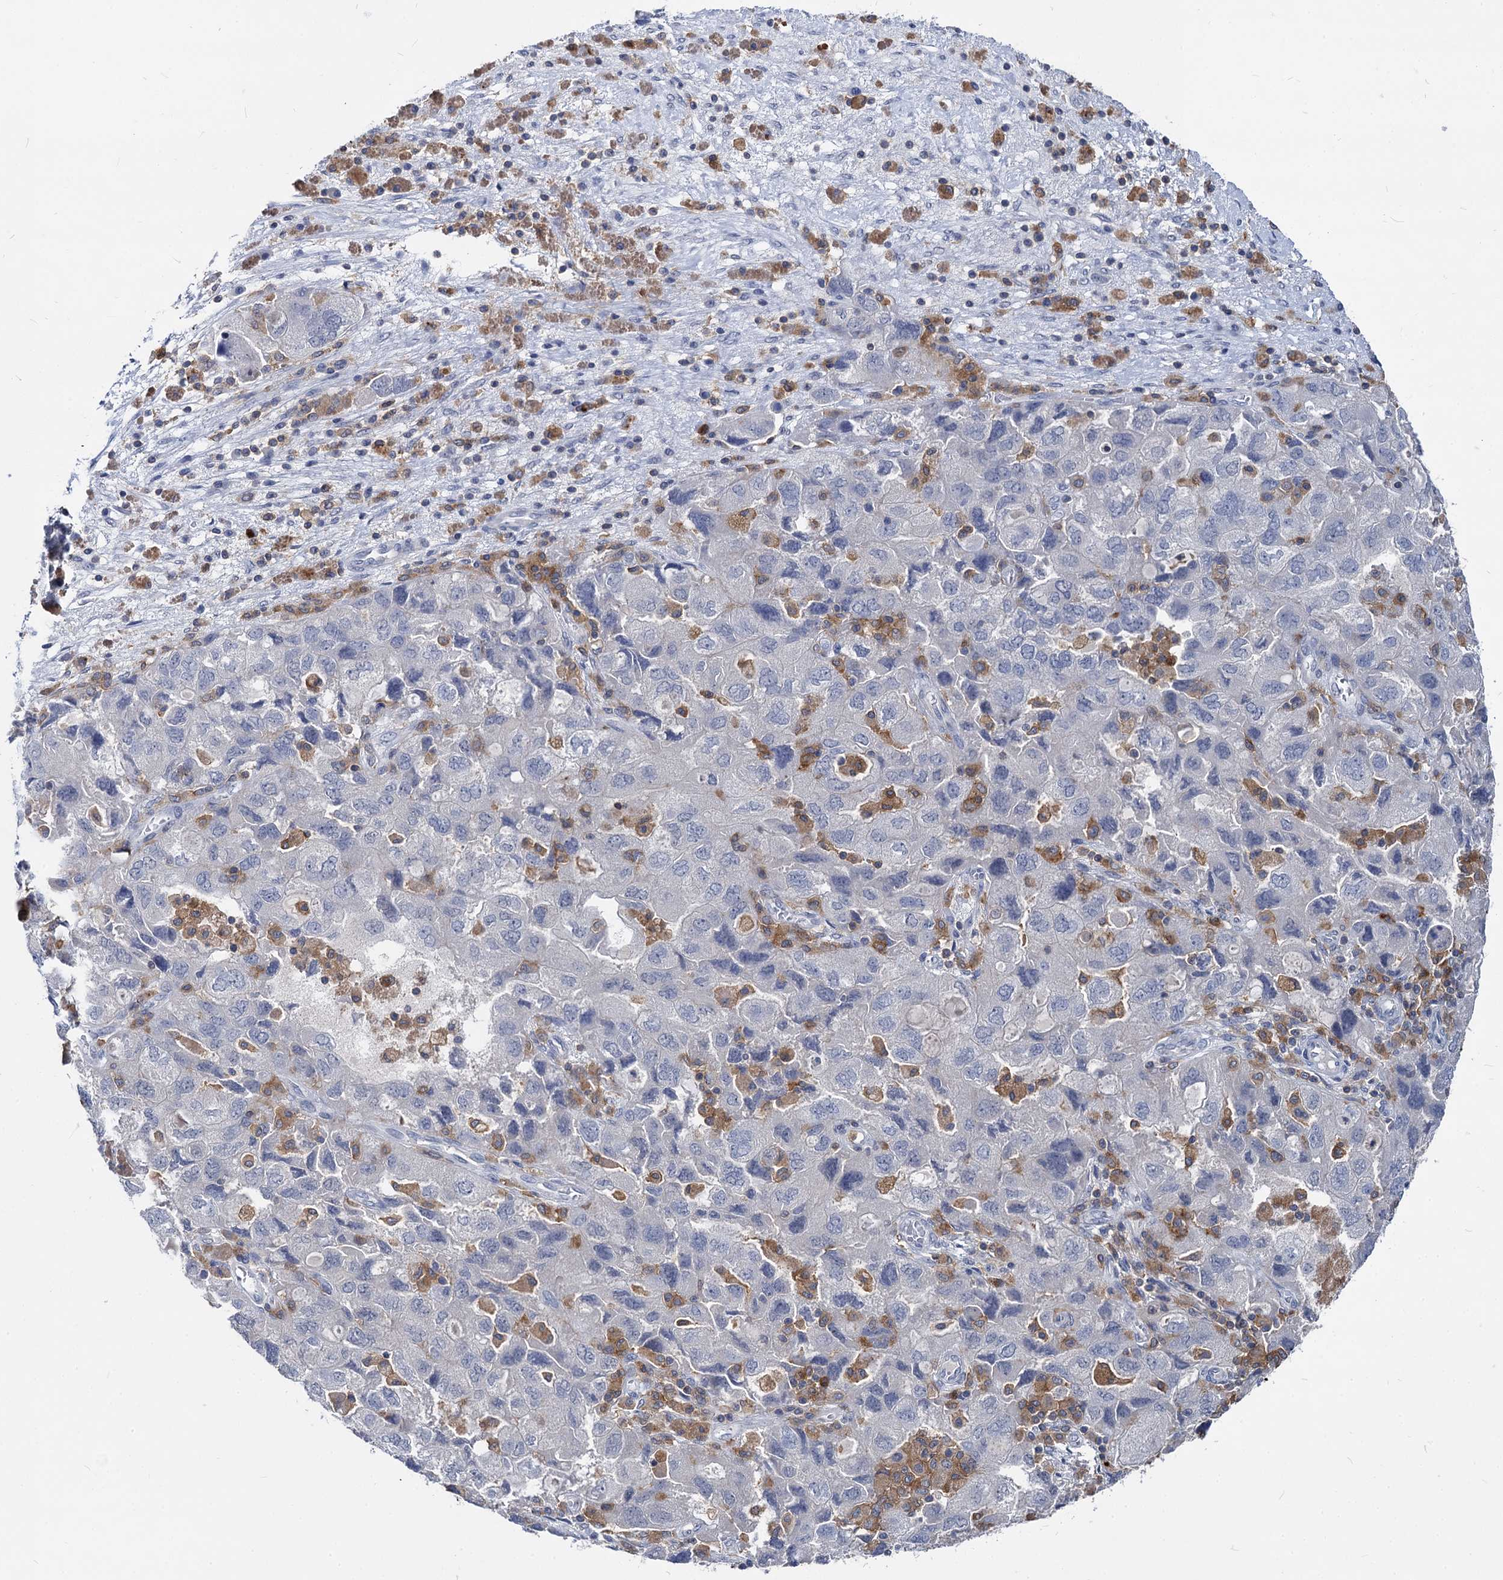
{"staining": {"intensity": "negative", "quantity": "none", "location": "none"}, "tissue": "ovarian cancer", "cell_type": "Tumor cells", "image_type": "cancer", "snomed": [{"axis": "morphology", "description": "Carcinoma, NOS"}, {"axis": "morphology", "description": "Cystadenocarcinoma, serous, NOS"}, {"axis": "topography", "description": "Ovary"}], "caption": "High magnification brightfield microscopy of ovarian carcinoma stained with DAB (brown) and counterstained with hematoxylin (blue): tumor cells show no significant expression.", "gene": "RHOG", "patient": {"sex": "female", "age": 69}}